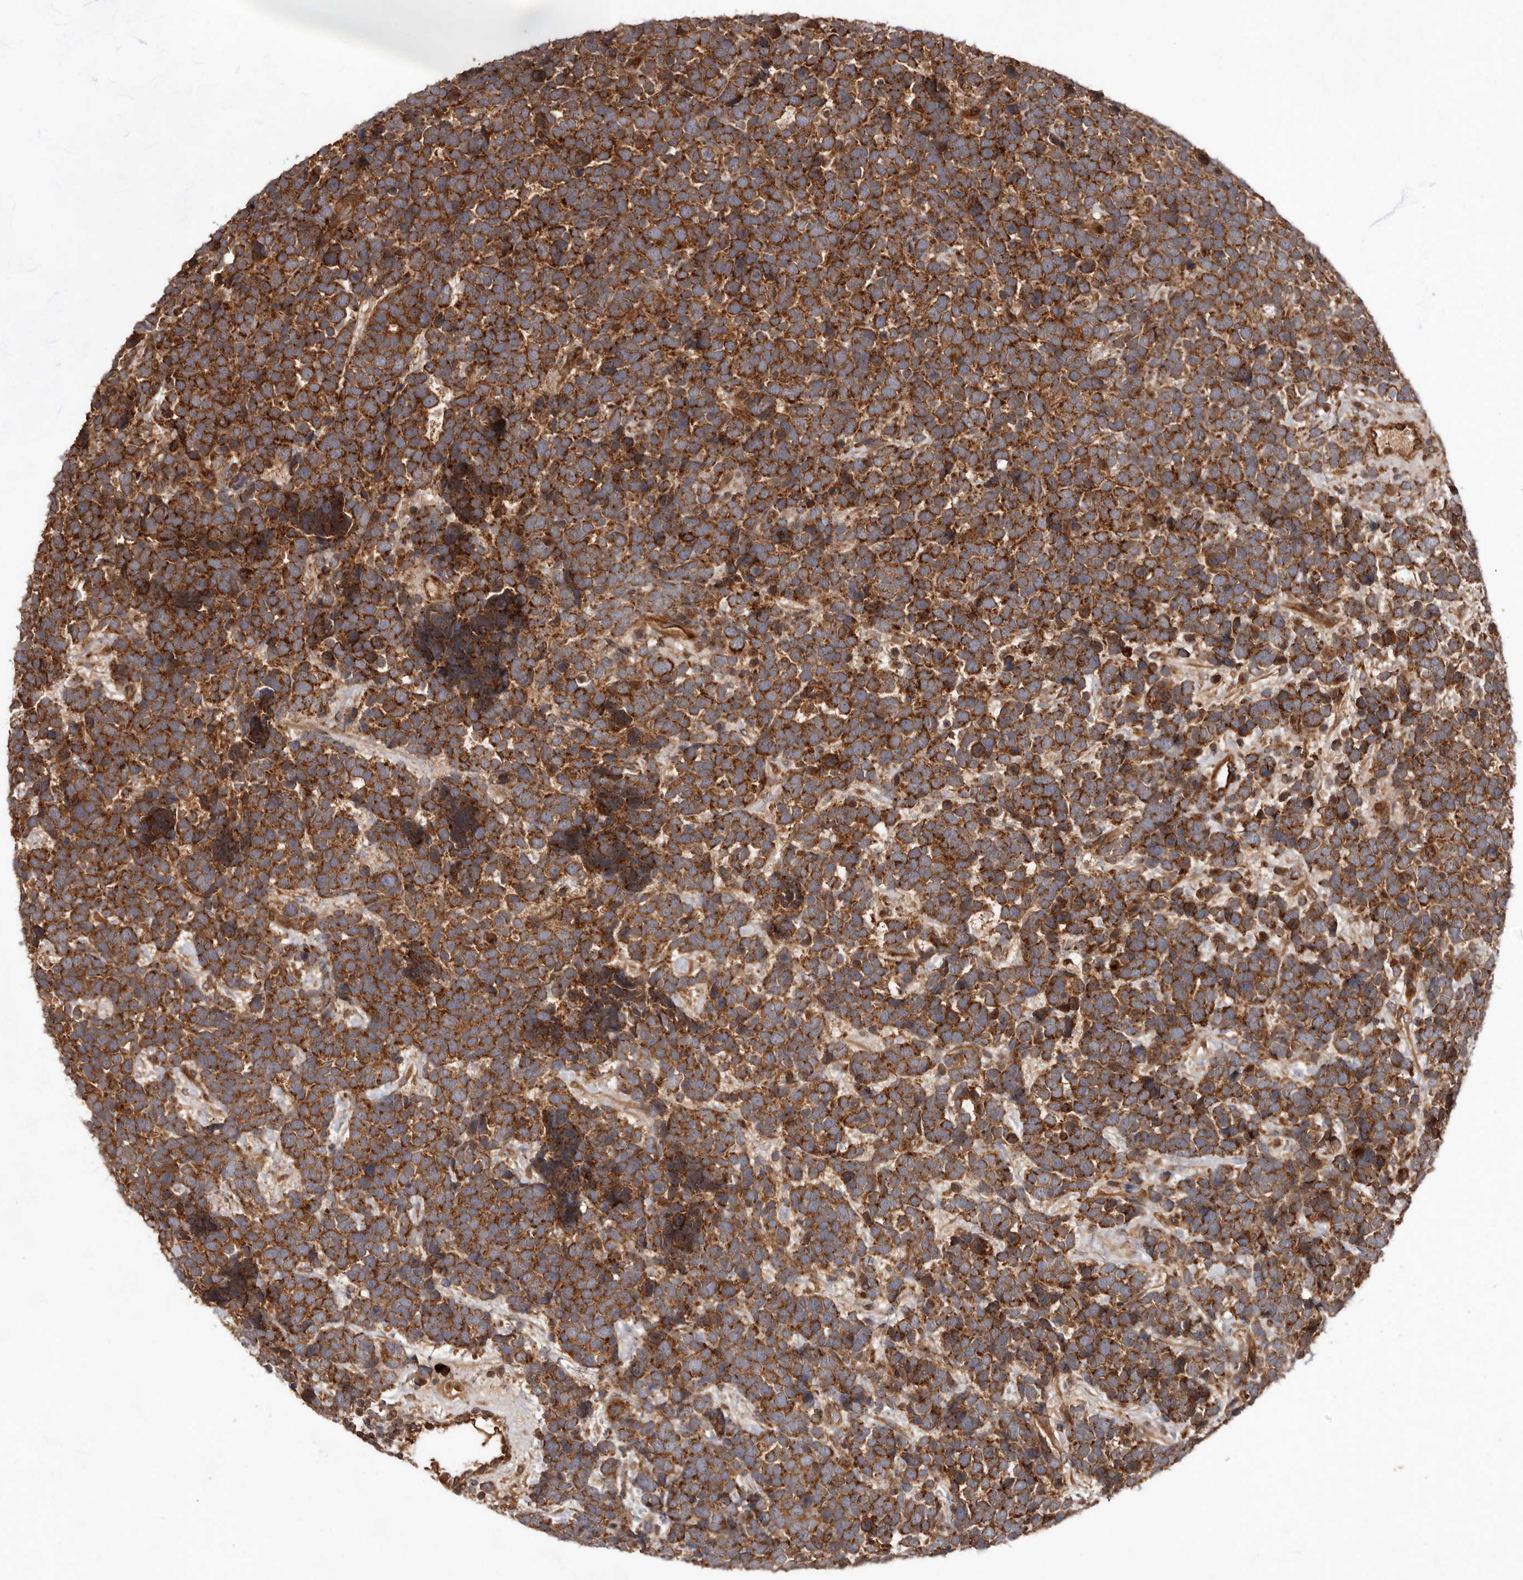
{"staining": {"intensity": "moderate", "quantity": ">75%", "location": "cytoplasmic/membranous"}, "tissue": "urothelial cancer", "cell_type": "Tumor cells", "image_type": "cancer", "snomed": [{"axis": "morphology", "description": "Urothelial carcinoma, High grade"}, {"axis": "topography", "description": "Urinary bladder"}], "caption": "Immunohistochemical staining of urothelial cancer shows moderate cytoplasmic/membranous protein staining in approximately >75% of tumor cells.", "gene": "STK36", "patient": {"sex": "female", "age": 82}}